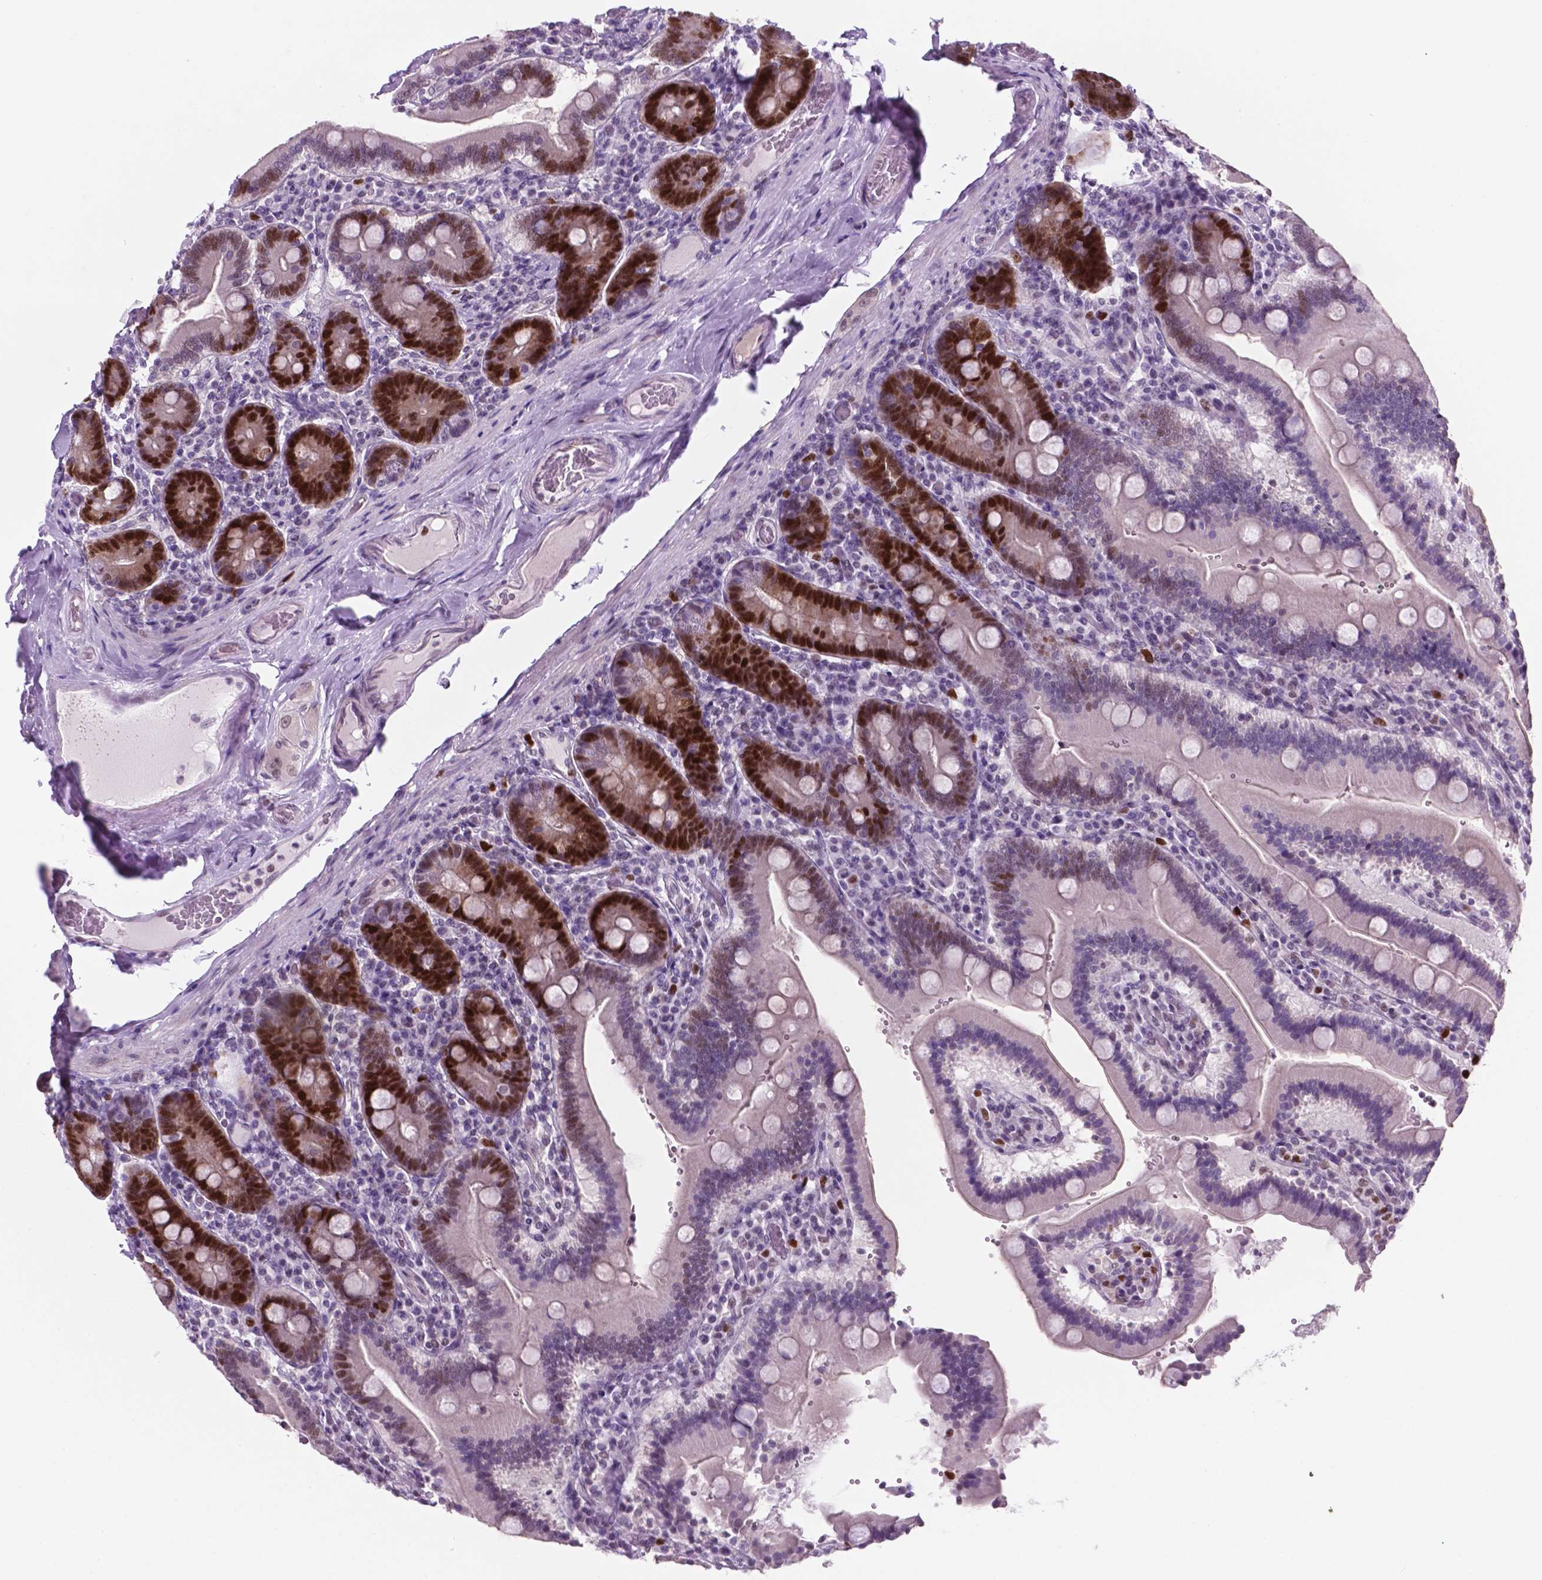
{"staining": {"intensity": "strong", "quantity": "25%-75%", "location": "nuclear"}, "tissue": "duodenum", "cell_type": "Glandular cells", "image_type": "normal", "snomed": [{"axis": "morphology", "description": "Normal tissue, NOS"}, {"axis": "topography", "description": "Duodenum"}], "caption": "The photomicrograph exhibits immunohistochemical staining of unremarkable duodenum. There is strong nuclear expression is appreciated in about 25%-75% of glandular cells. Immunohistochemistry (ihc) stains the protein of interest in brown and the nuclei are stained blue.", "gene": "NCAPH2", "patient": {"sex": "female", "age": 62}}